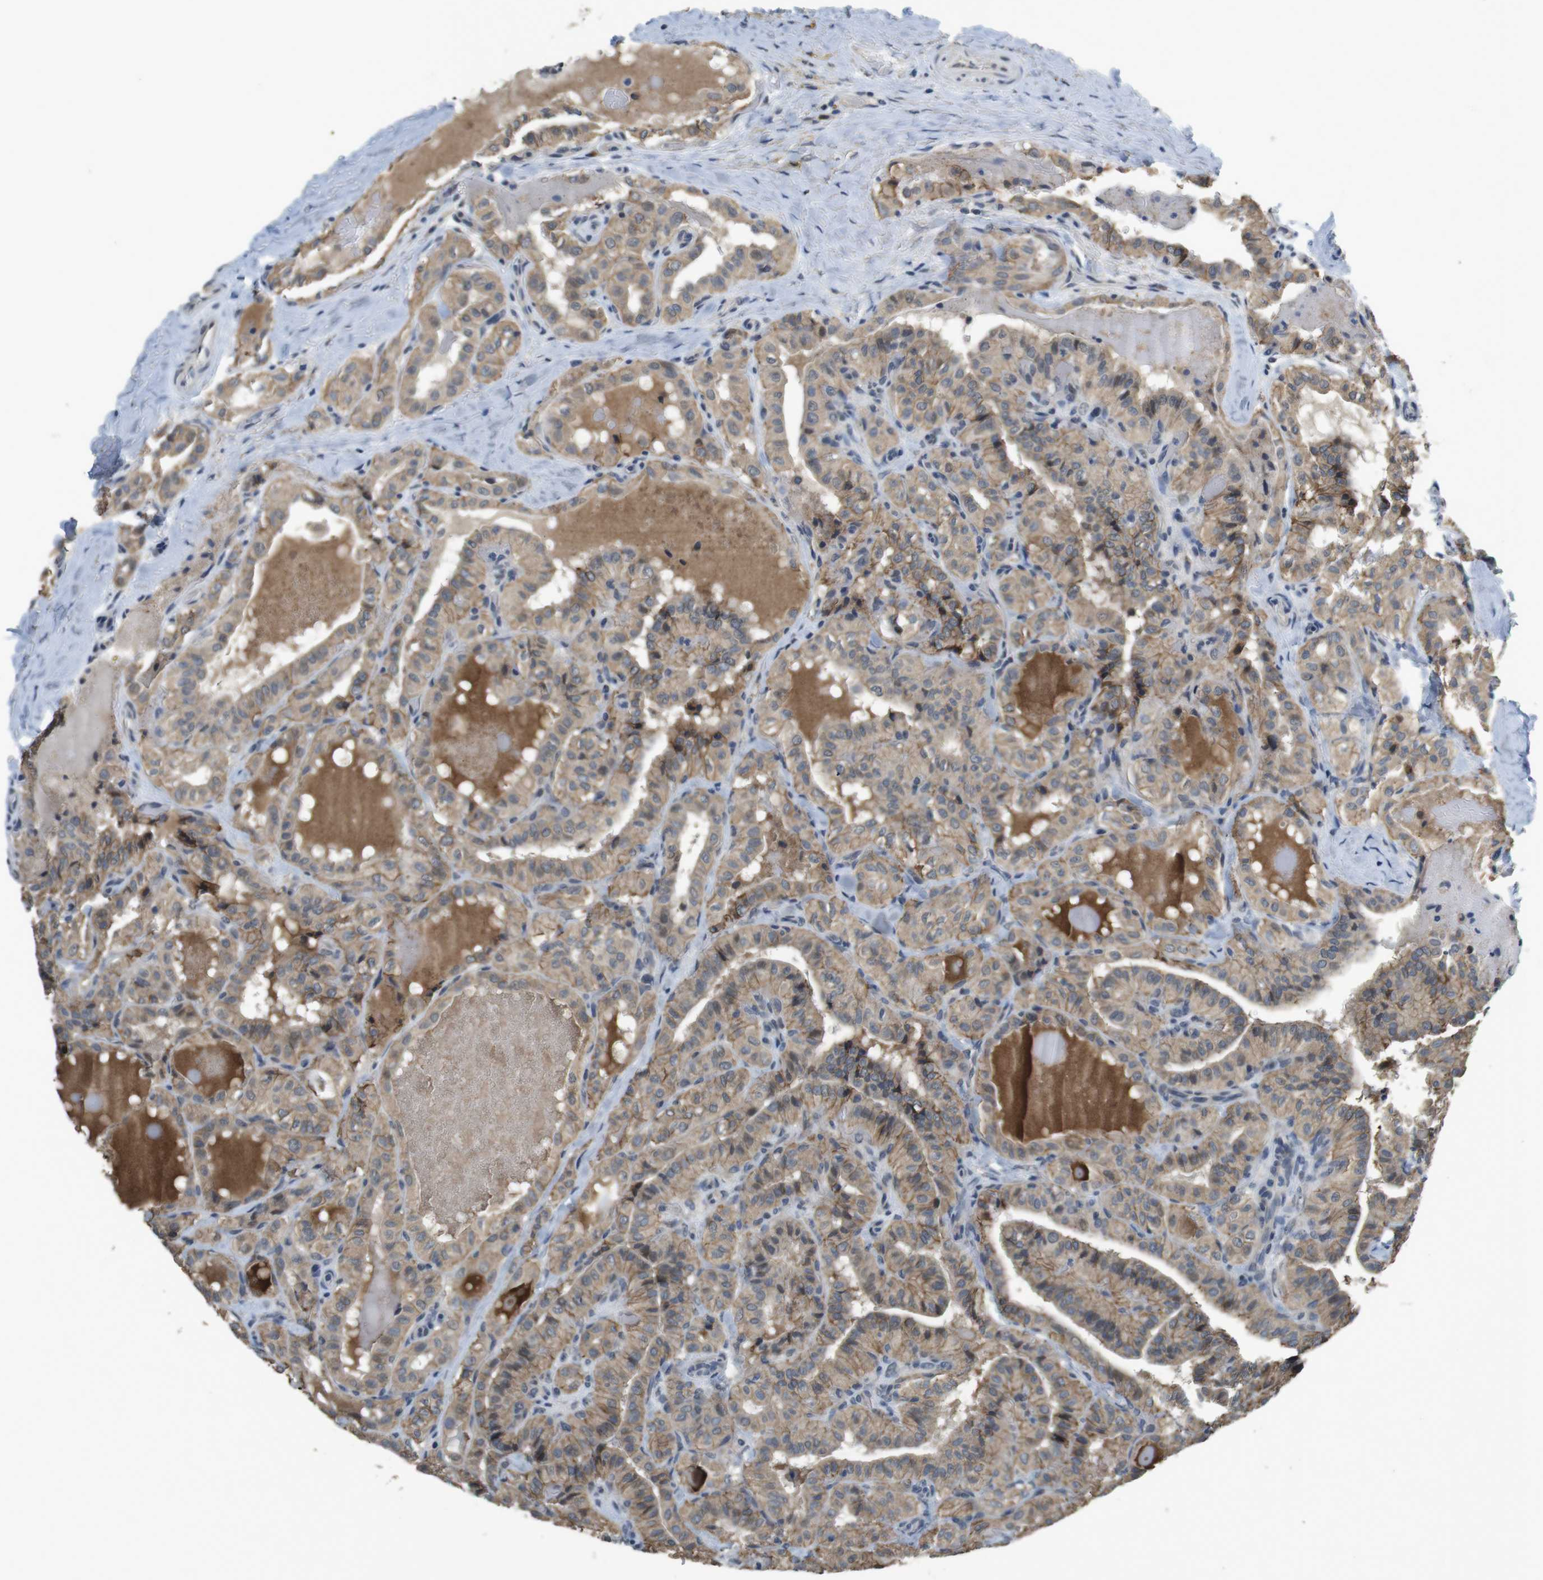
{"staining": {"intensity": "moderate", "quantity": ">75%", "location": "cytoplasmic/membranous"}, "tissue": "thyroid cancer", "cell_type": "Tumor cells", "image_type": "cancer", "snomed": [{"axis": "morphology", "description": "Papillary adenocarcinoma, NOS"}, {"axis": "topography", "description": "Thyroid gland"}], "caption": "Thyroid cancer stained with a brown dye demonstrates moderate cytoplasmic/membranous positive staining in about >75% of tumor cells.", "gene": "CLDN7", "patient": {"sex": "male", "age": 77}}